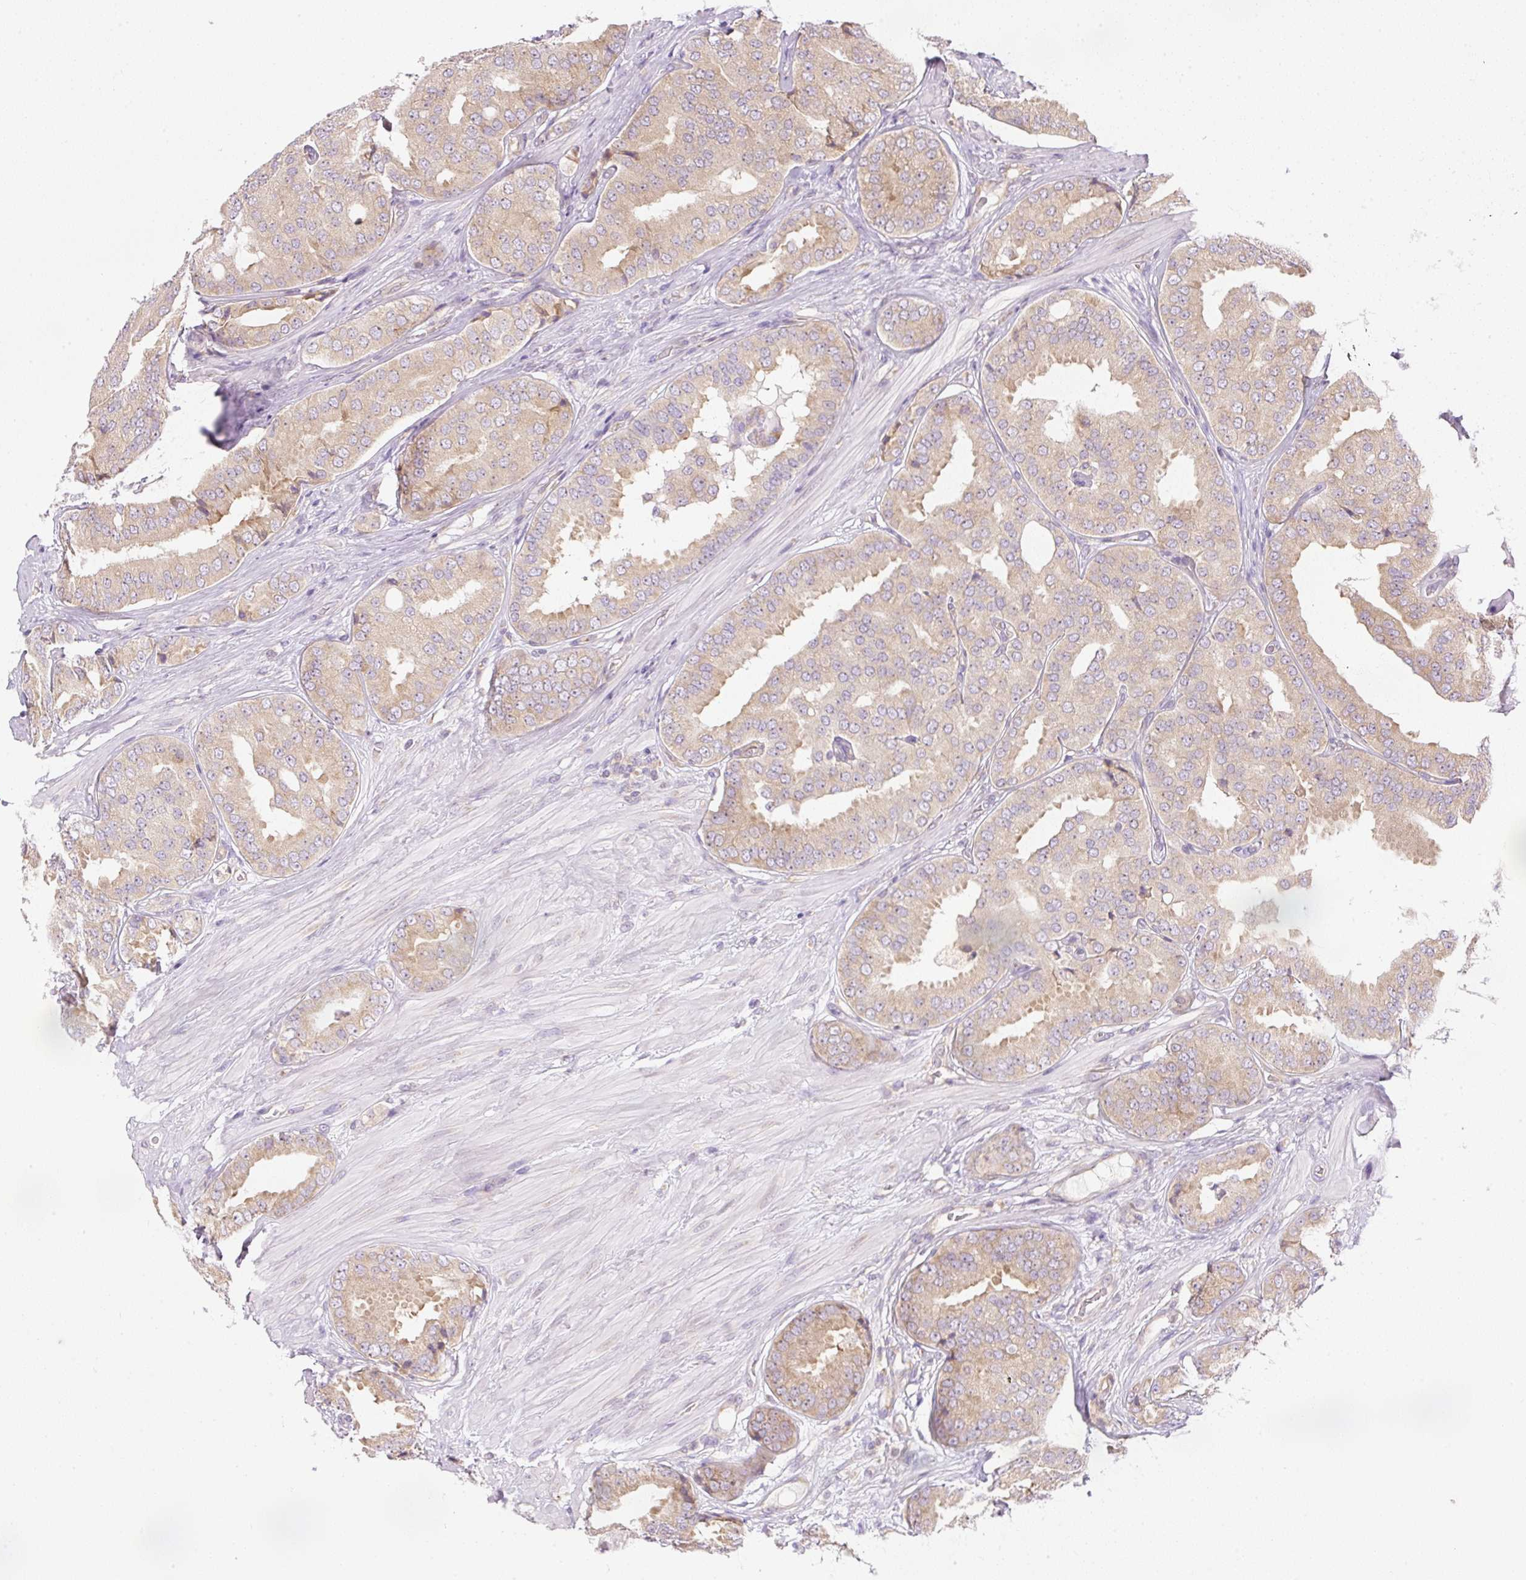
{"staining": {"intensity": "weak", "quantity": ">75%", "location": "cytoplasmic/membranous"}, "tissue": "prostate cancer", "cell_type": "Tumor cells", "image_type": "cancer", "snomed": [{"axis": "morphology", "description": "Adenocarcinoma, High grade"}, {"axis": "topography", "description": "Prostate"}], "caption": "High-power microscopy captured an immunohistochemistry histopathology image of prostate cancer (high-grade adenocarcinoma), revealing weak cytoplasmic/membranous staining in about >75% of tumor cells.", "gene": "RPL18A", "patient": {"sex": "male", "age": 63}}